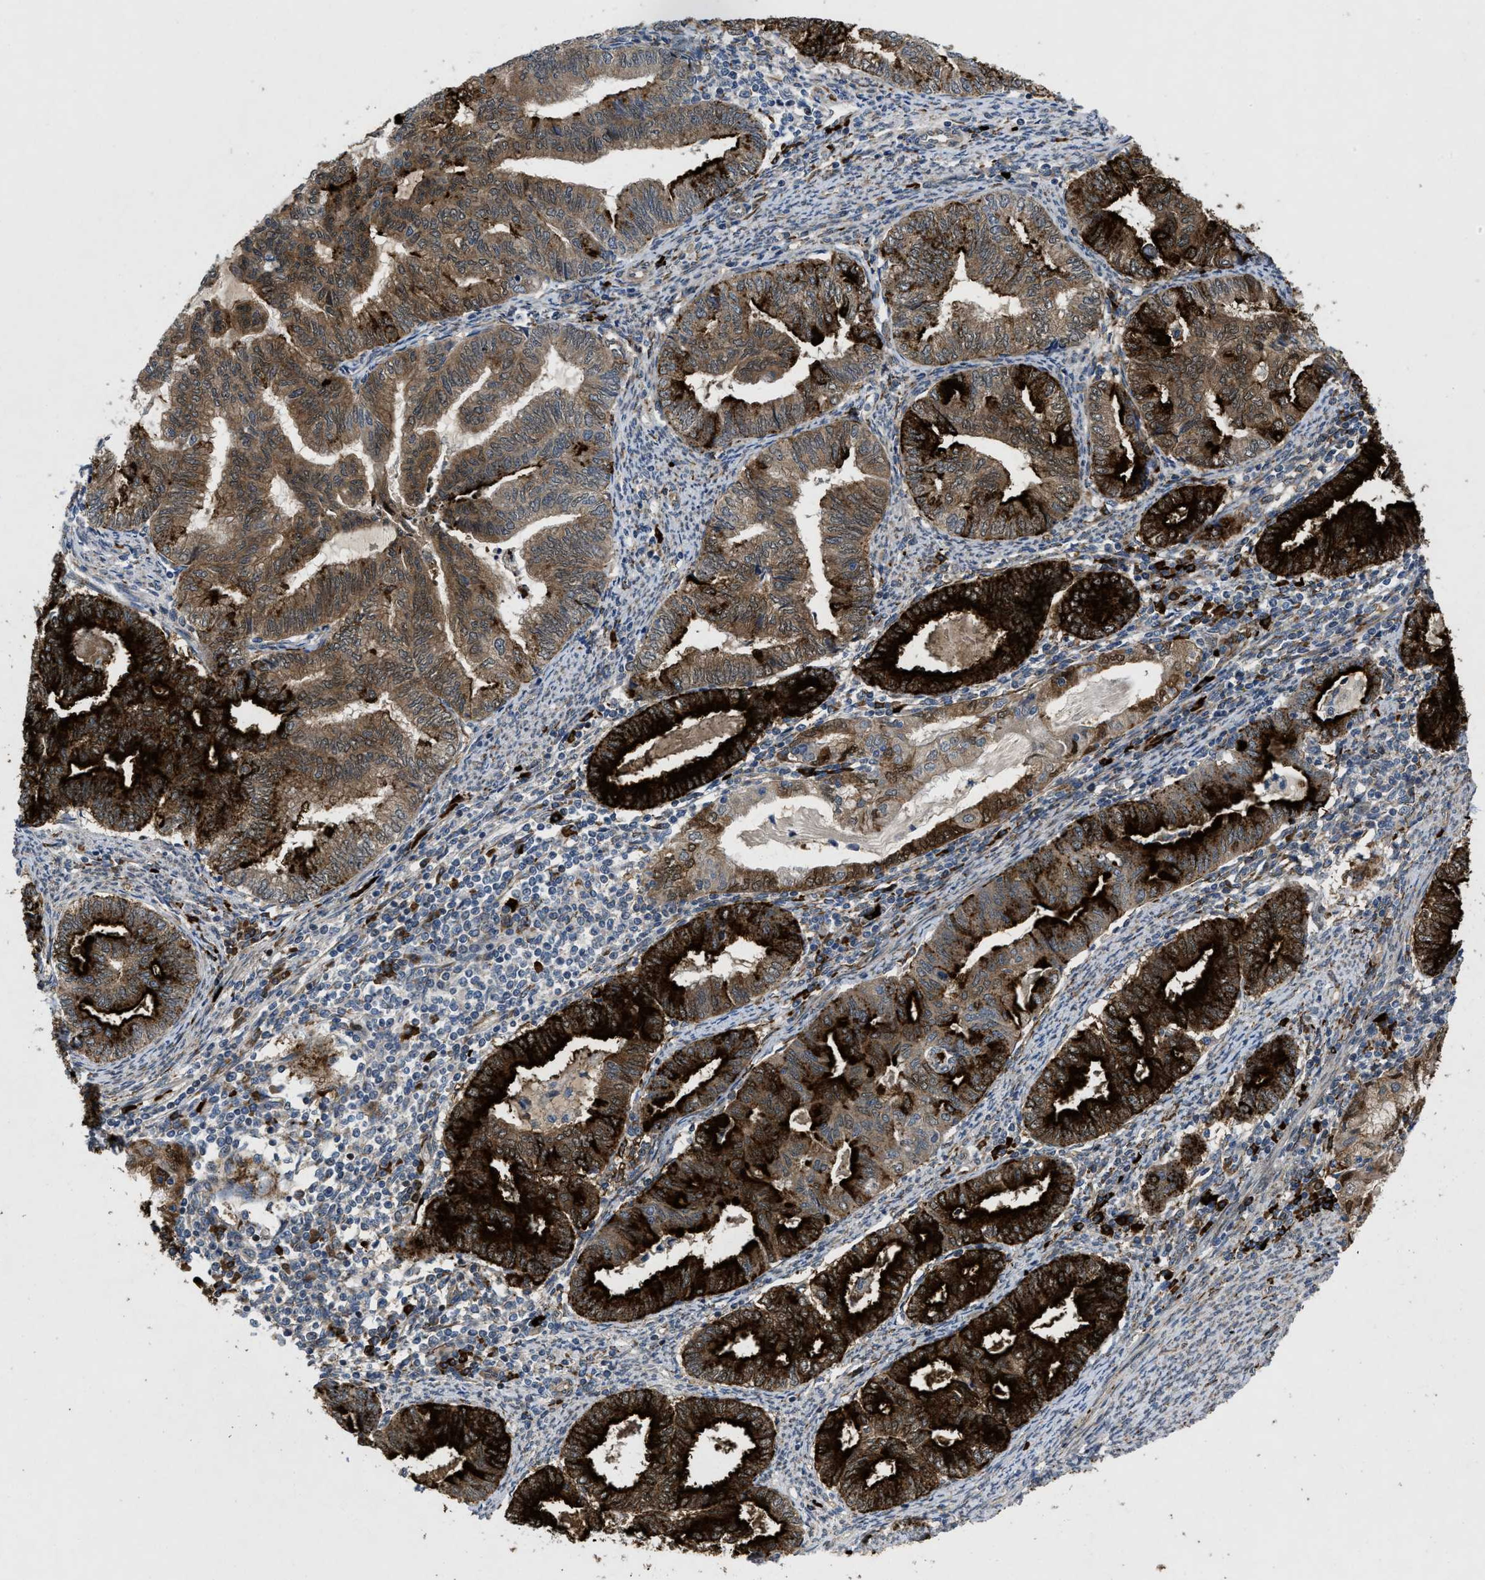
{"staining": {"intensity": "strong", "quantity": ">75%", "location": "cytoplasmic/membranous,nuclear"}, "tissue": "endometrial cancer", "cell_type": "Tumor cells", "image_type": "cancer", "snomed": [{"axis": "morphology", "description": "Adenocarcinoma, NOS"}, {"axis": "topography", "description": "Endometrium"}], "caption": "IHC photomicrograph of human adenocarcinoma (endometrial) stained for a protein (brown), which shows high levels of strong cytoplasmic/membranous and nuclear positivity in about >75% of tumor cells.", "gene": "HSPA12B", "patient": {"sex": "female", "age": 79}}